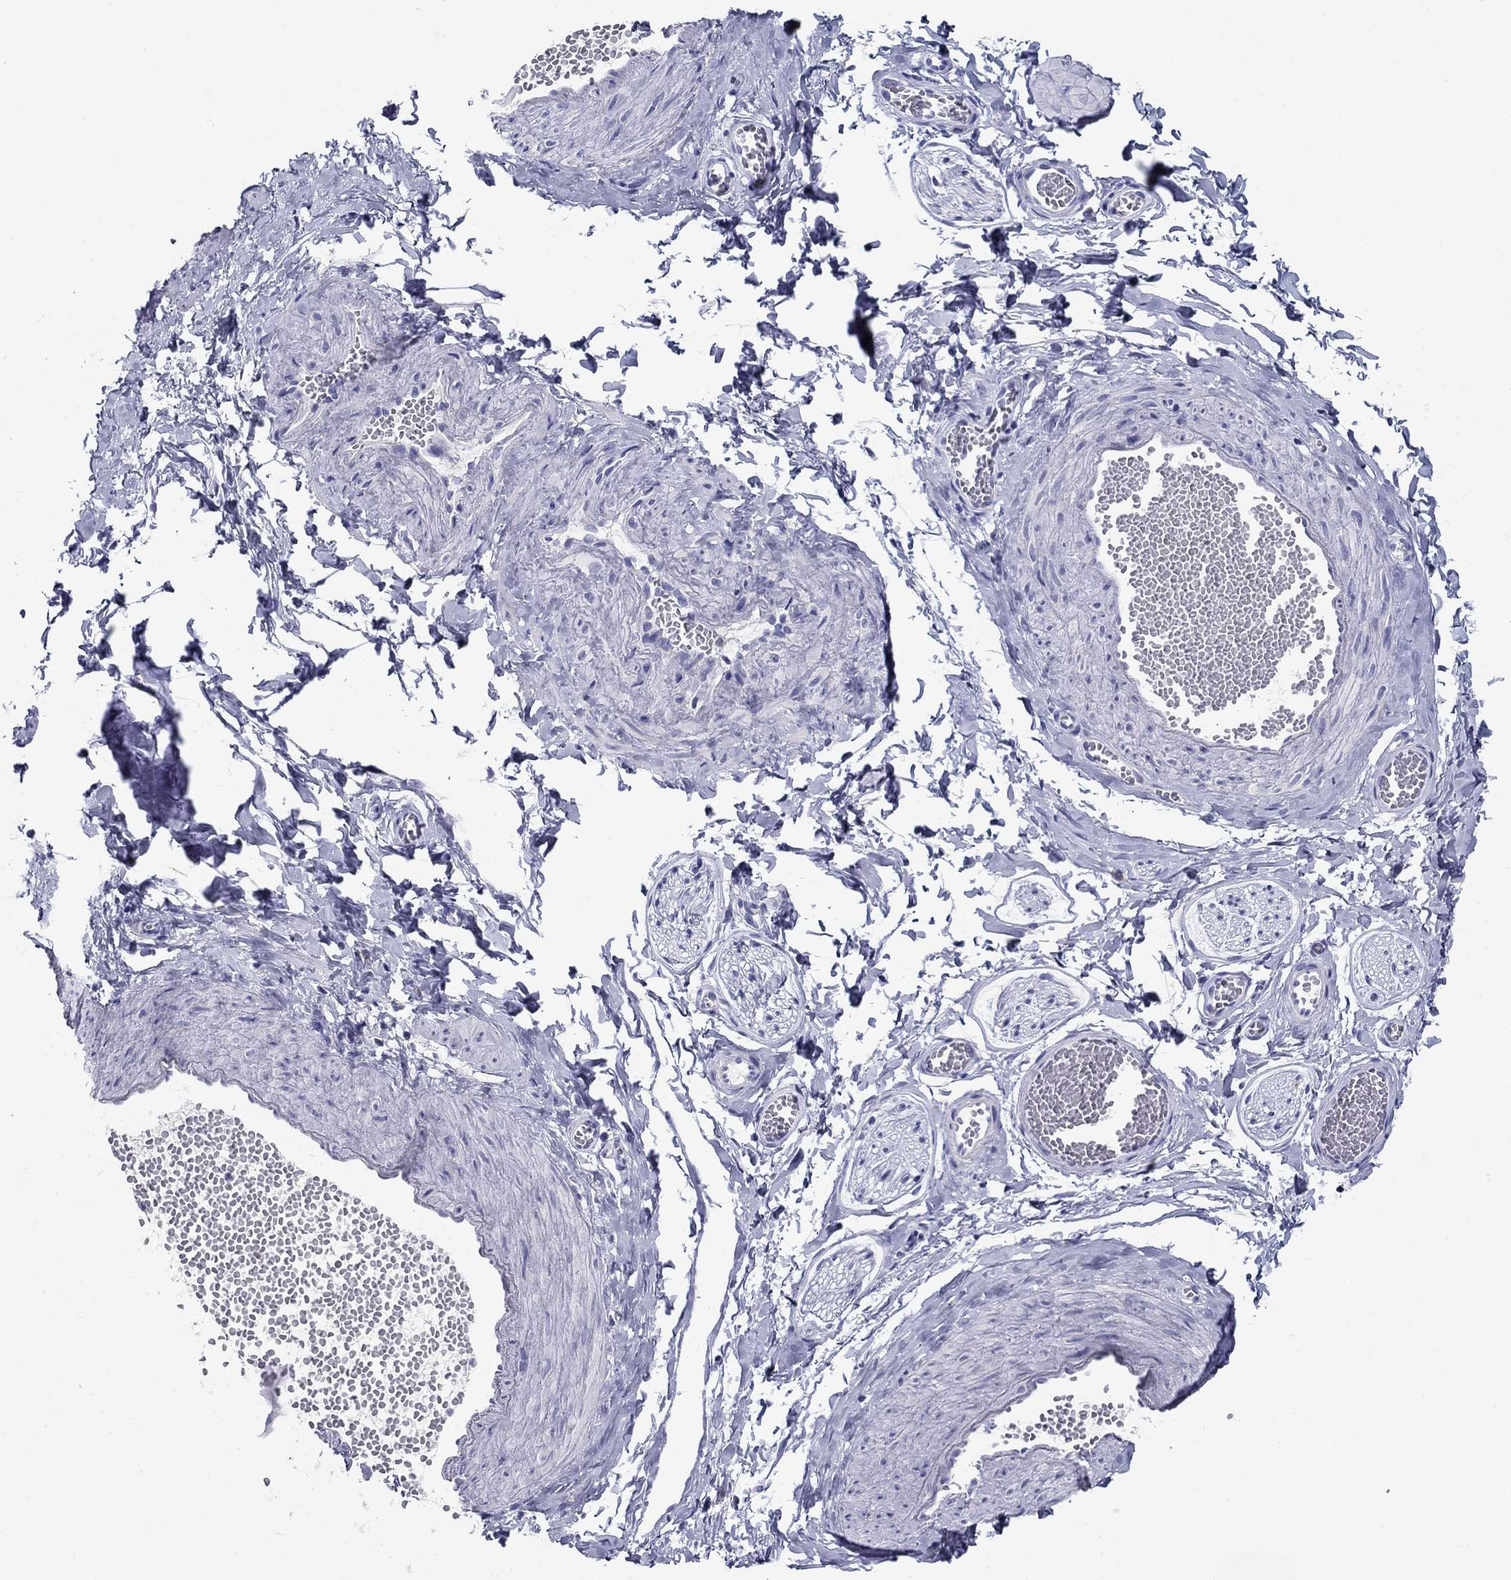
{"staining": {"intensity": "negative", "quantity": "none", "location": "none"}, "tissue": "adipose tissue", "cell_type": "Adipocytes", "image_type": "normal", "snomed": [{"axis": "morphology", "description": "Normal tissue, NOS"}, {"axis": "topography", "description": "Smooth muscle"}, {"axis": "topography", "description": "Peripheral nerve tissue"}], "caption": "This is a histopathology image of immunohistochemistry (IHC) staining of benign adipose tissue, which shows no expression in adipocytes.", "gene": "UPB1", "patient": {"sex": "male", "age": 22}}